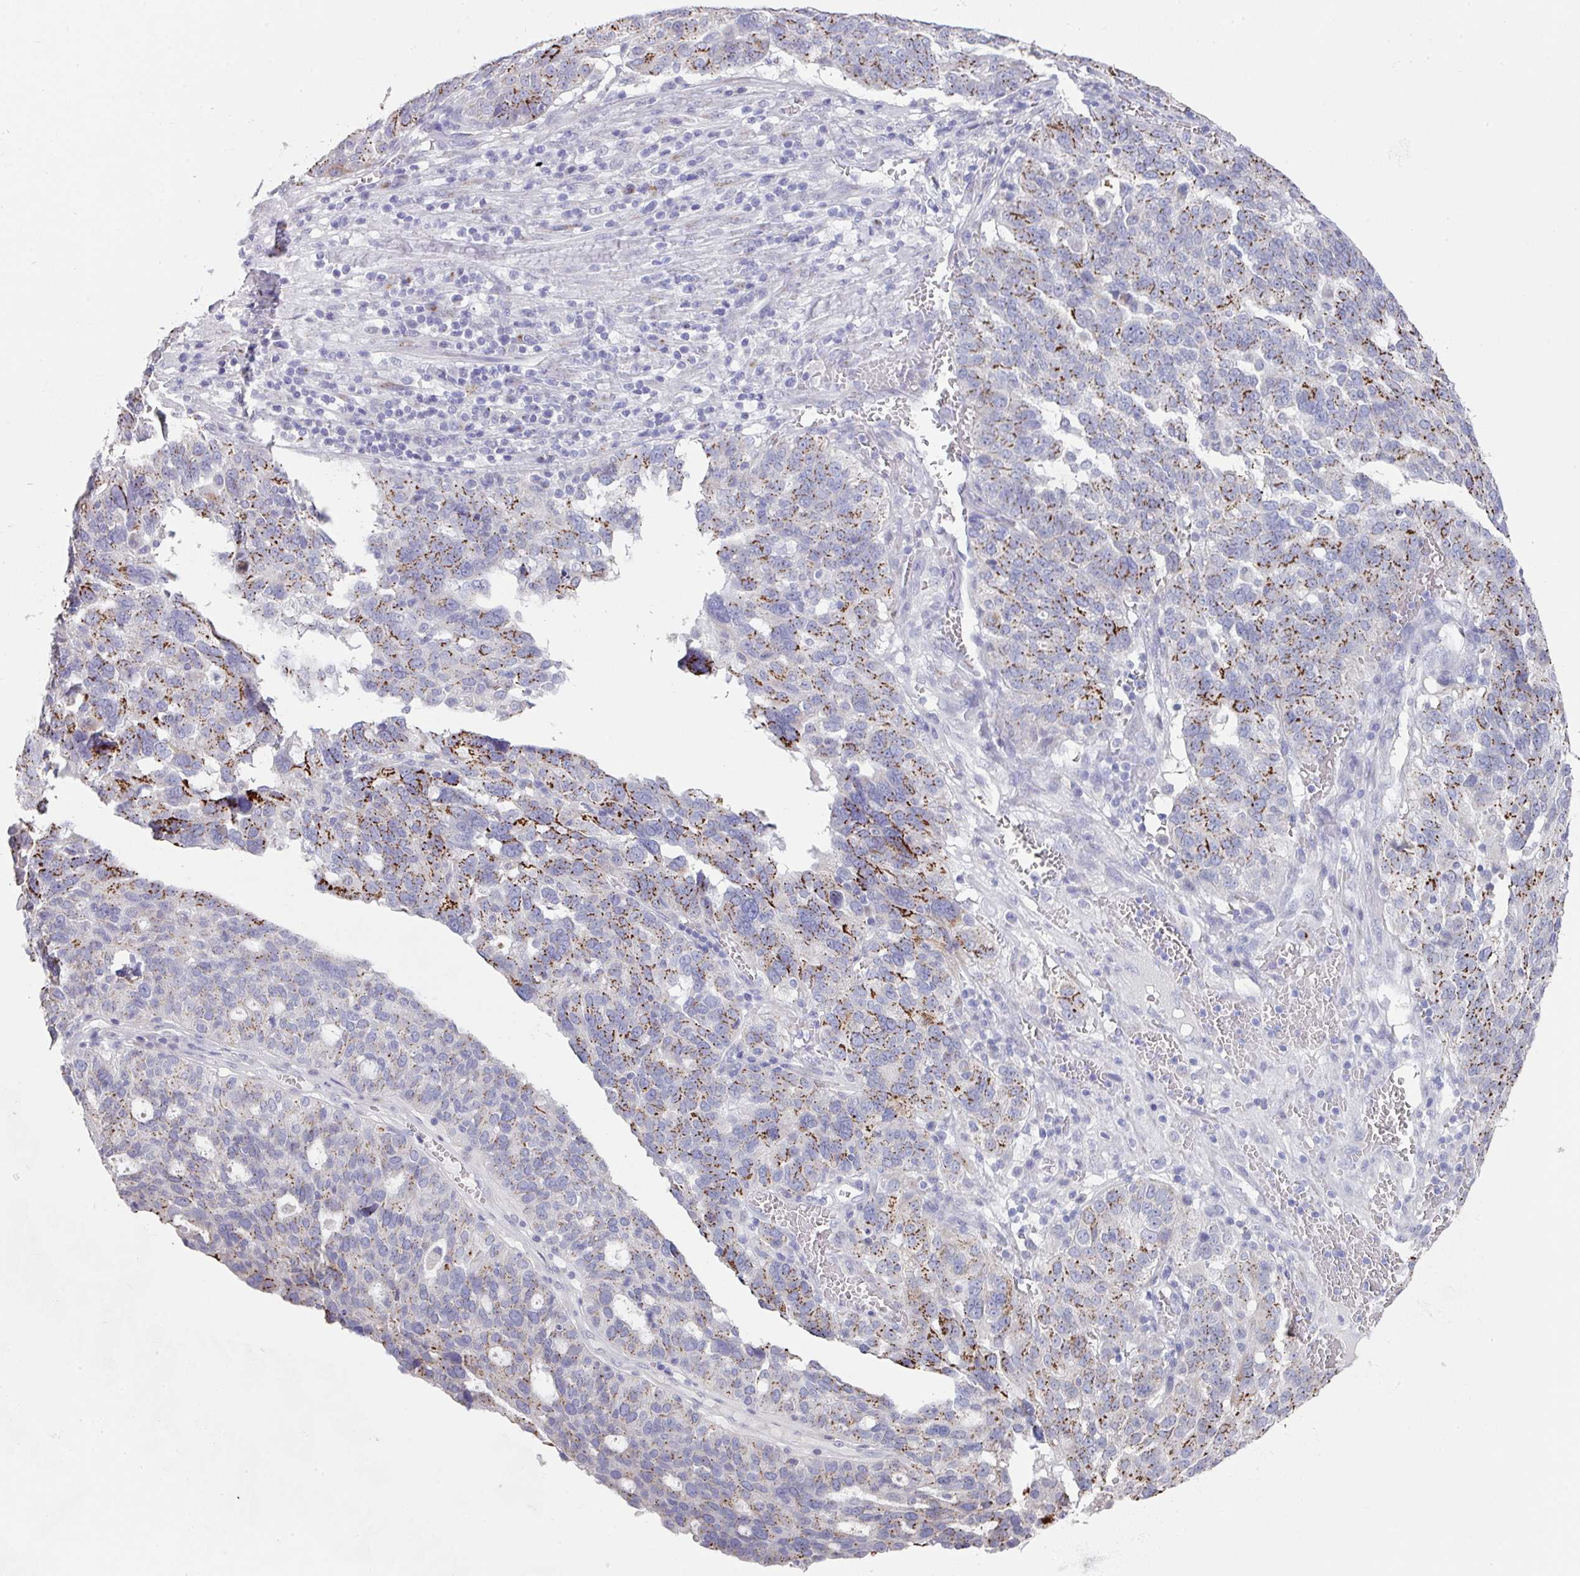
{"staining": {"intensity": "moderate", "quantity": "25%-75%", "location": "cytoplasmic/membranous"}, "tissue": "ovarian cancer", "cell_type": "Tumor cells", "image_type": "cancer", "snomed": [{"axis": "morphology", "description": "Cystadenocarcinoma, serous, NOS"}, {"axis": "topography", "description": "Ovary"}], "caption": "Human ovarian cancer stained with a brown dye shows moderate cytoplasmic/membranous positive staining in about 25%-75% of tumor cells.", "gene": "VKORC1L1", "patient": {"sex": "female", "age": 59}}